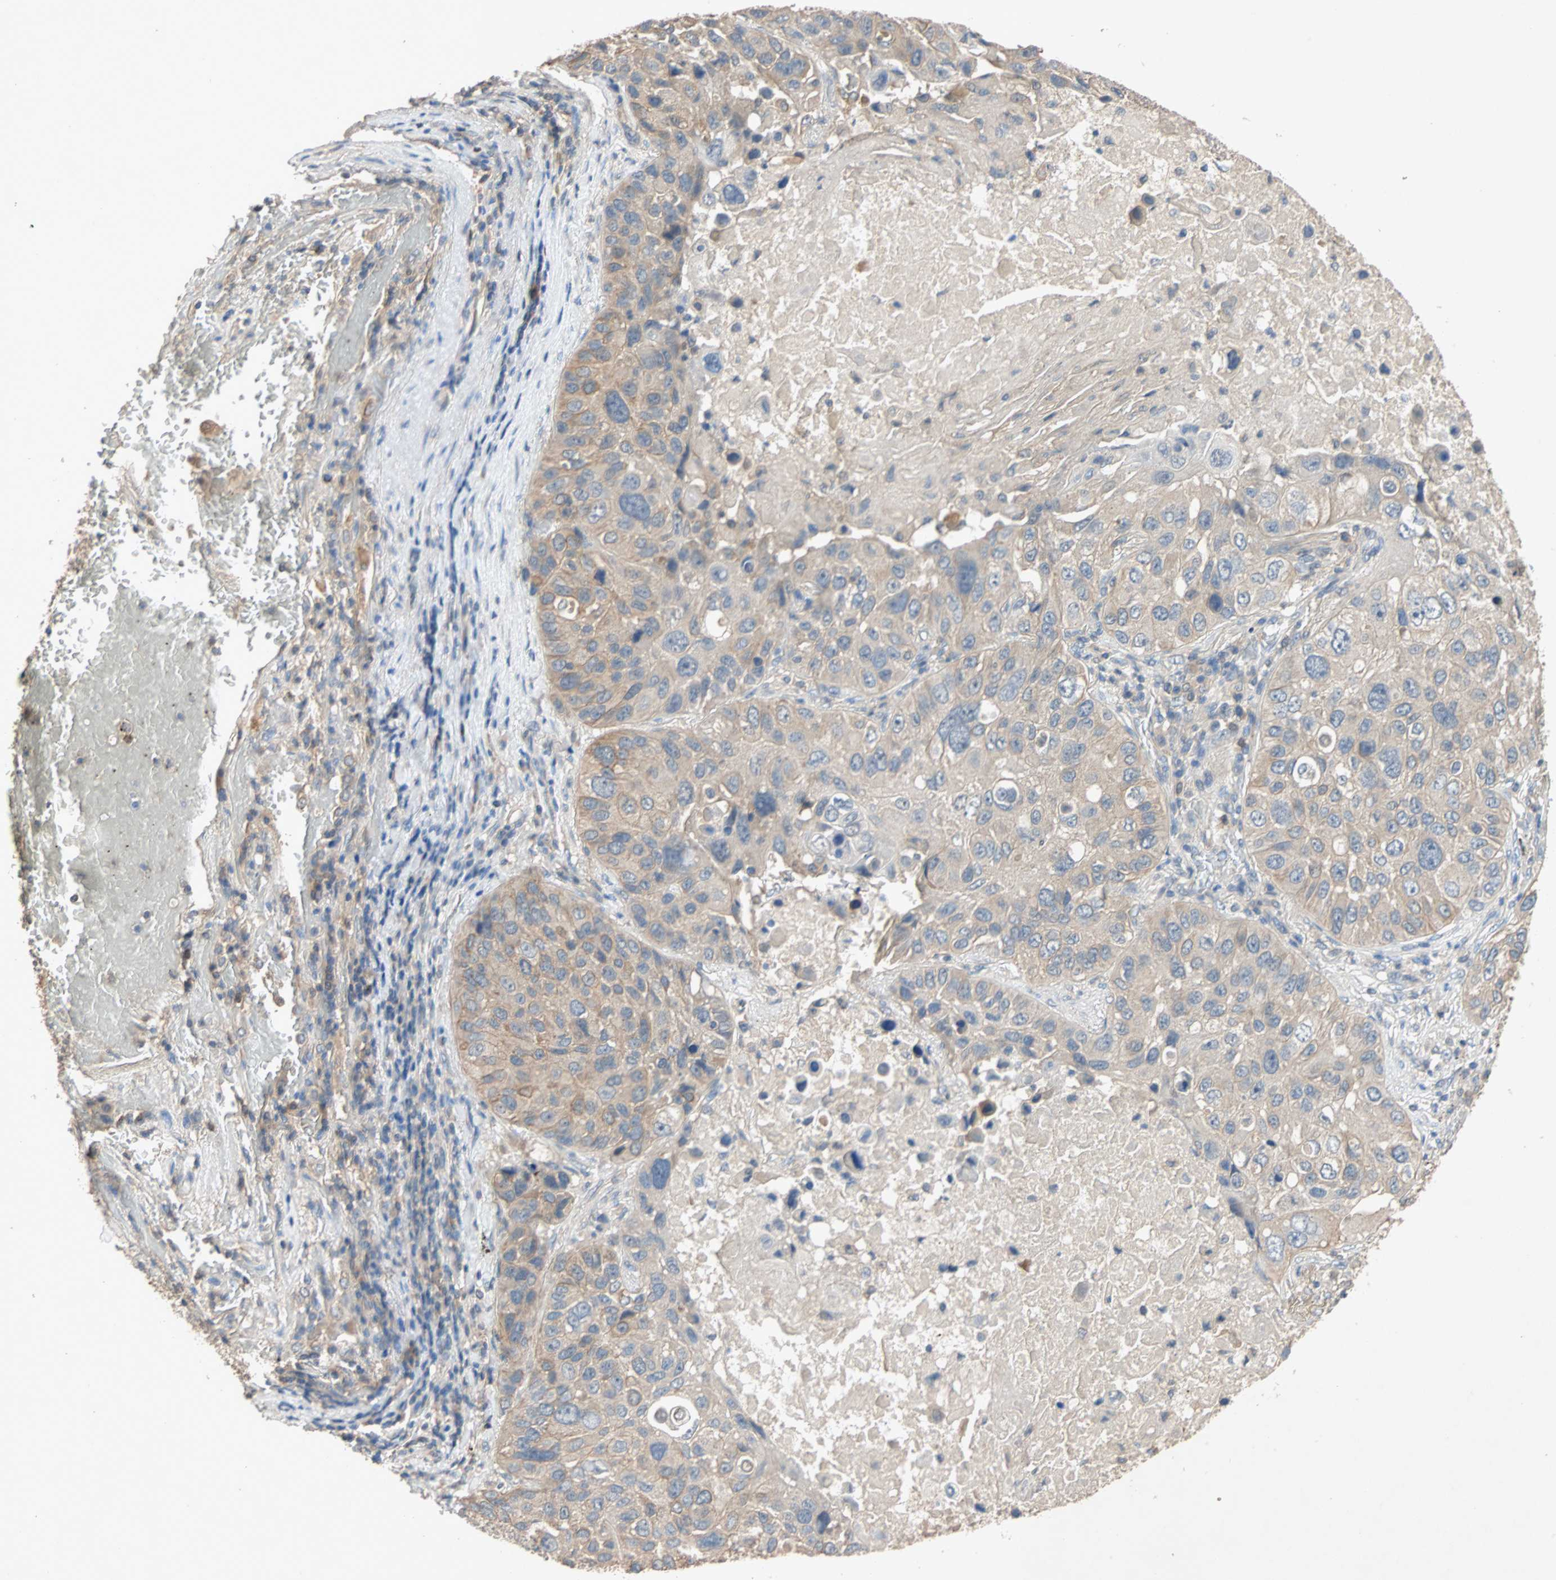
{"staining": {"intensity": "weak", "quantity": "<25%", "location": "cytoplasmic/membranous"}, "tissue": "lung cancer", "cell_type": "Tumor cells", "image_type": "cancer", "snomed": [{"axis": "morphology", "description": "Squamous cell carcinoma, NOS"}, {"axis": "topography", "description": "Lung"}], "caption": "The immunohistochemistry (IHC) micrograph has no significant positivity in tumor cells of lung cancer (squamous cell carcinoma) tissue.", "gene": "ADAP1", "patient": {"sex": "male", "age": 57}}